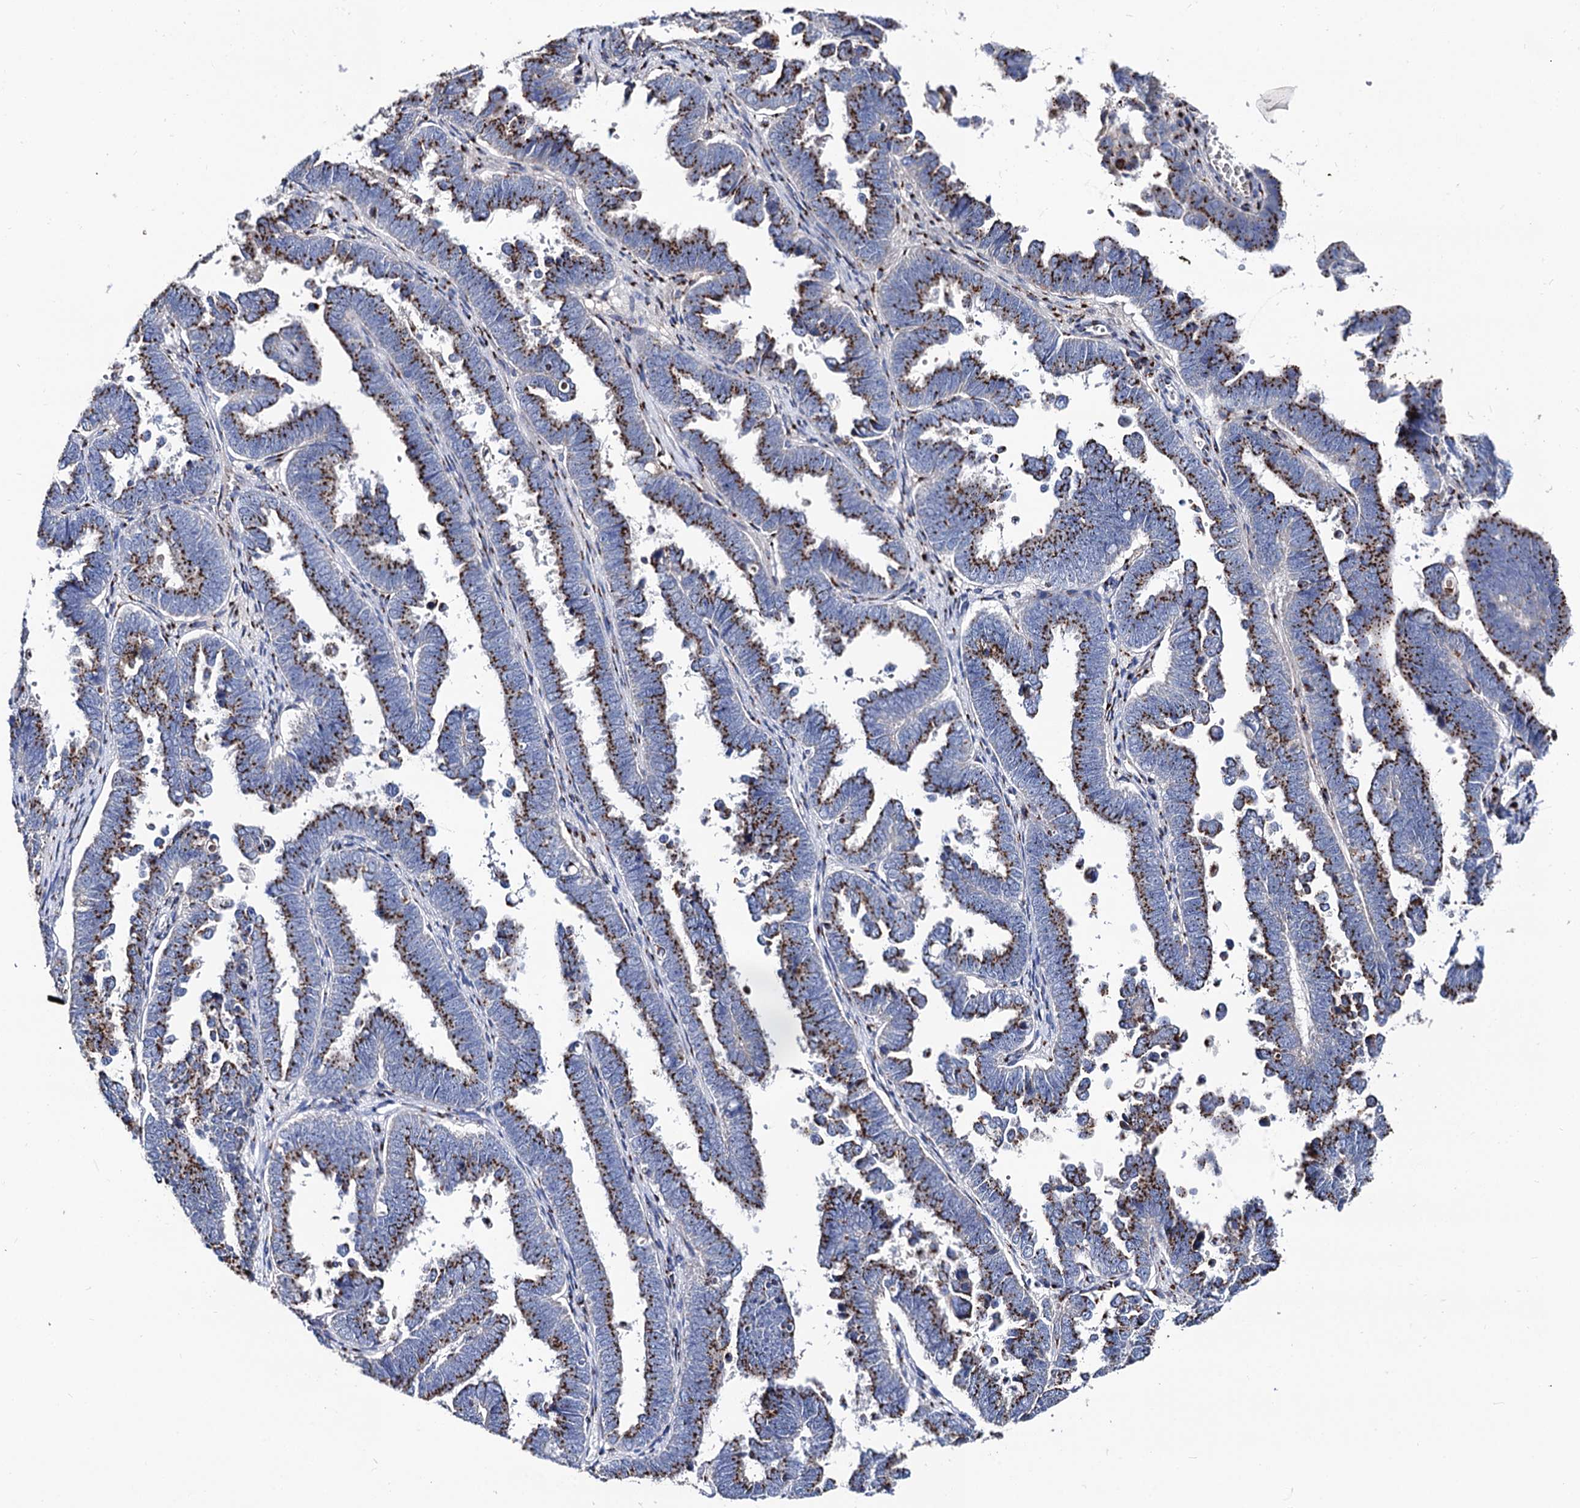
{"staining": {"intensity": "moderate", "quantity": ">75%", "location": "cytoplasmic/membranous"}, "tissue": "endometrial cancer", "cell_type": "Tumor cells", "image_type": "cancer", "snomed": [{"axis": "morphology", "description": "Adenocarcinoma, NOS"}, {"axis": "topography", "description": "Endometrium"}], "caption": "Endometrial cancer tissue exhibits moderate cytoplasmic/membranous expression in approximately >75% of tumor cells, visualized by immunohistochemistry.", "gene": "TM9SF3", "patient": {"sex": "female", "age": 75}}